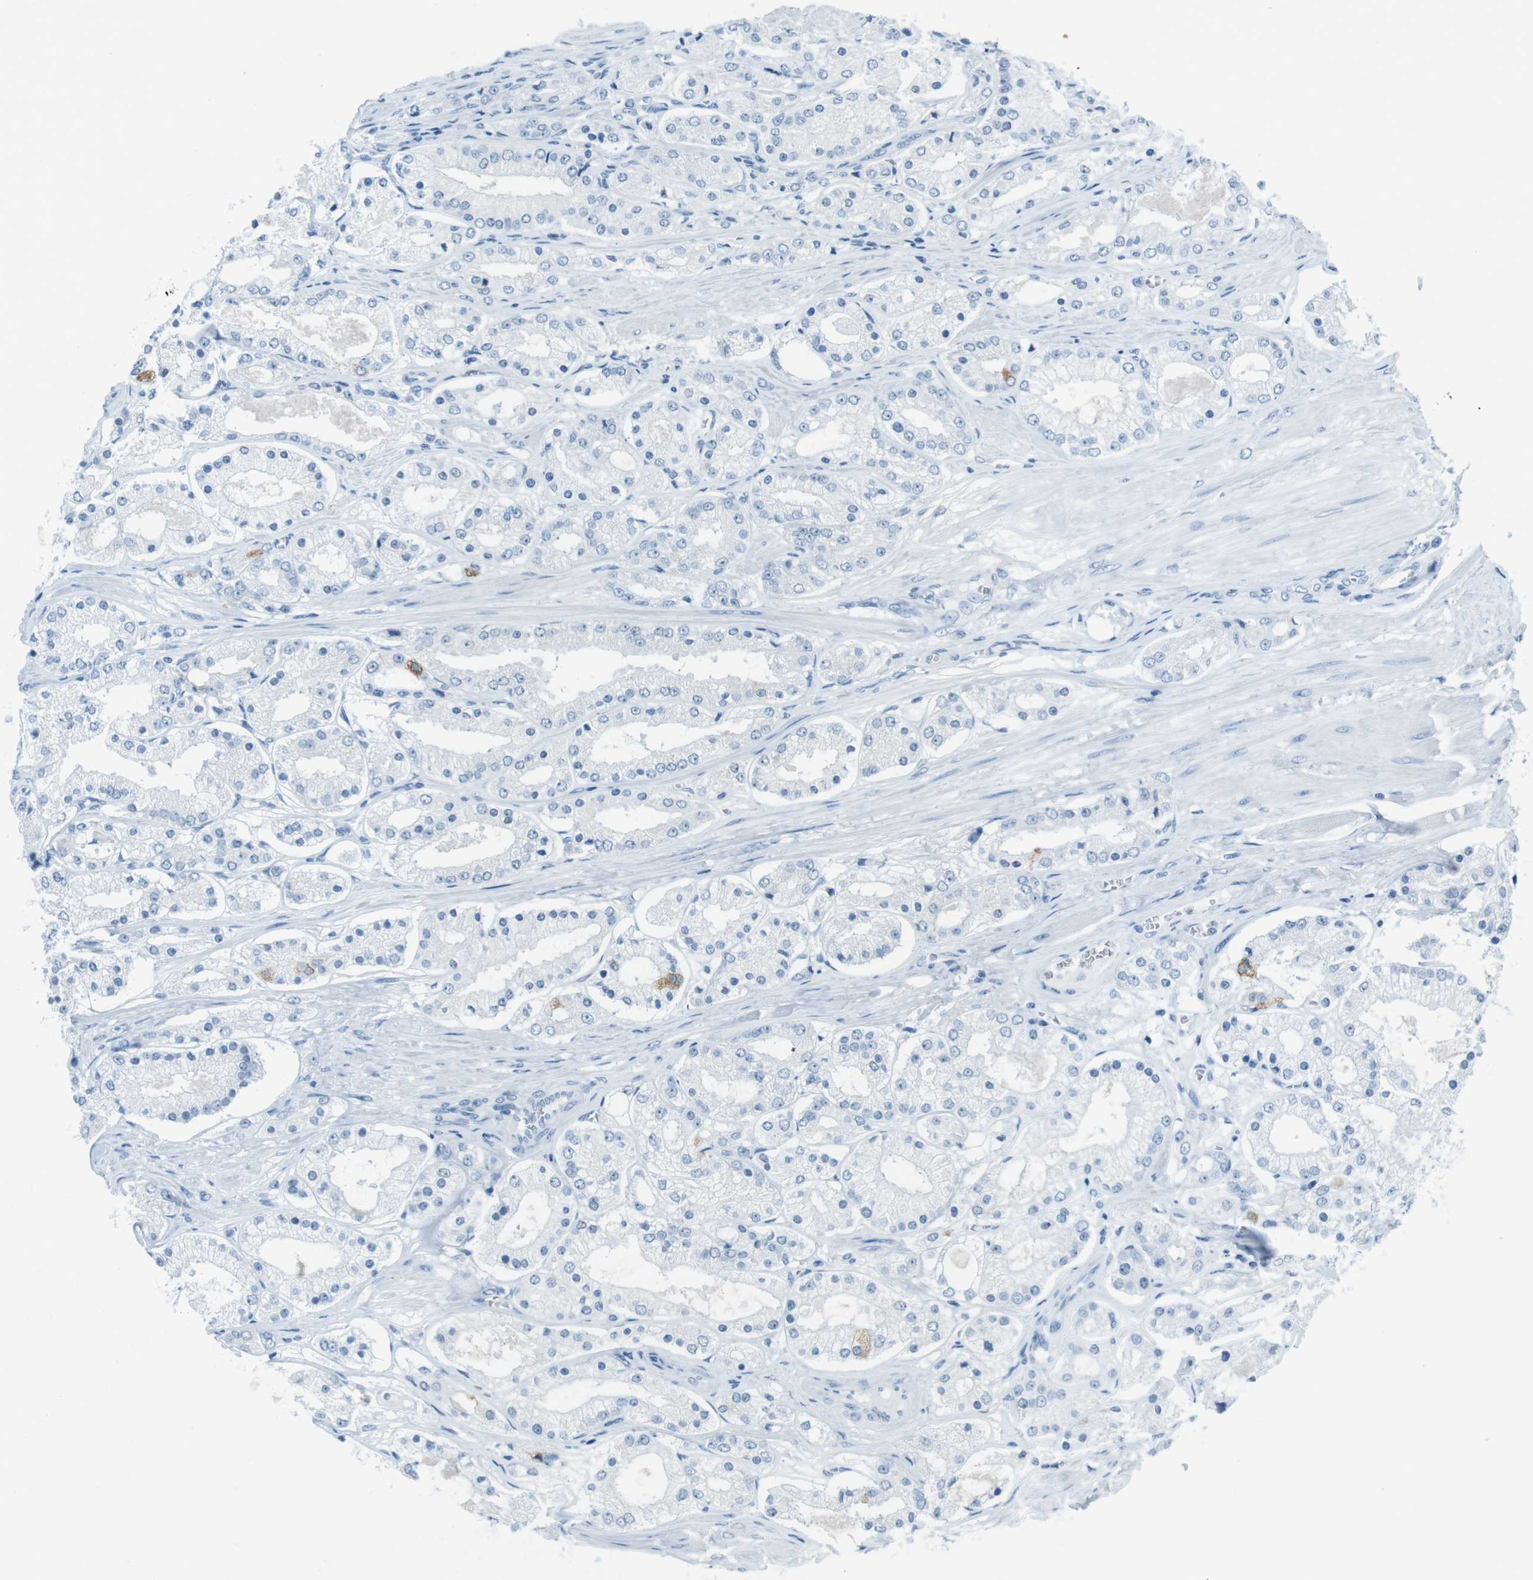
{"staining": {"intensity": "negative", "quantity": "none", "location": "none"}, "tissue": "prostate cancer", "cell_type": "Tumor cells", "image_type": "cancer", "snomed": [{"axis": "morphology", "description": "Adenocarcinoma, High grade"}, {"axis": "topography", "description": "Prostate"}], "caption": "High magnification brightfield microscopy of high-grade adenocarcinoma (prostate) stained with DAB (3,3'-diaminobenzidine) (brown) and counterstained with hematoxylin (blue): tumor cells show no significant expression.", "gene": "TMEM207", "patient": {"sex": "male", "age": 66}}